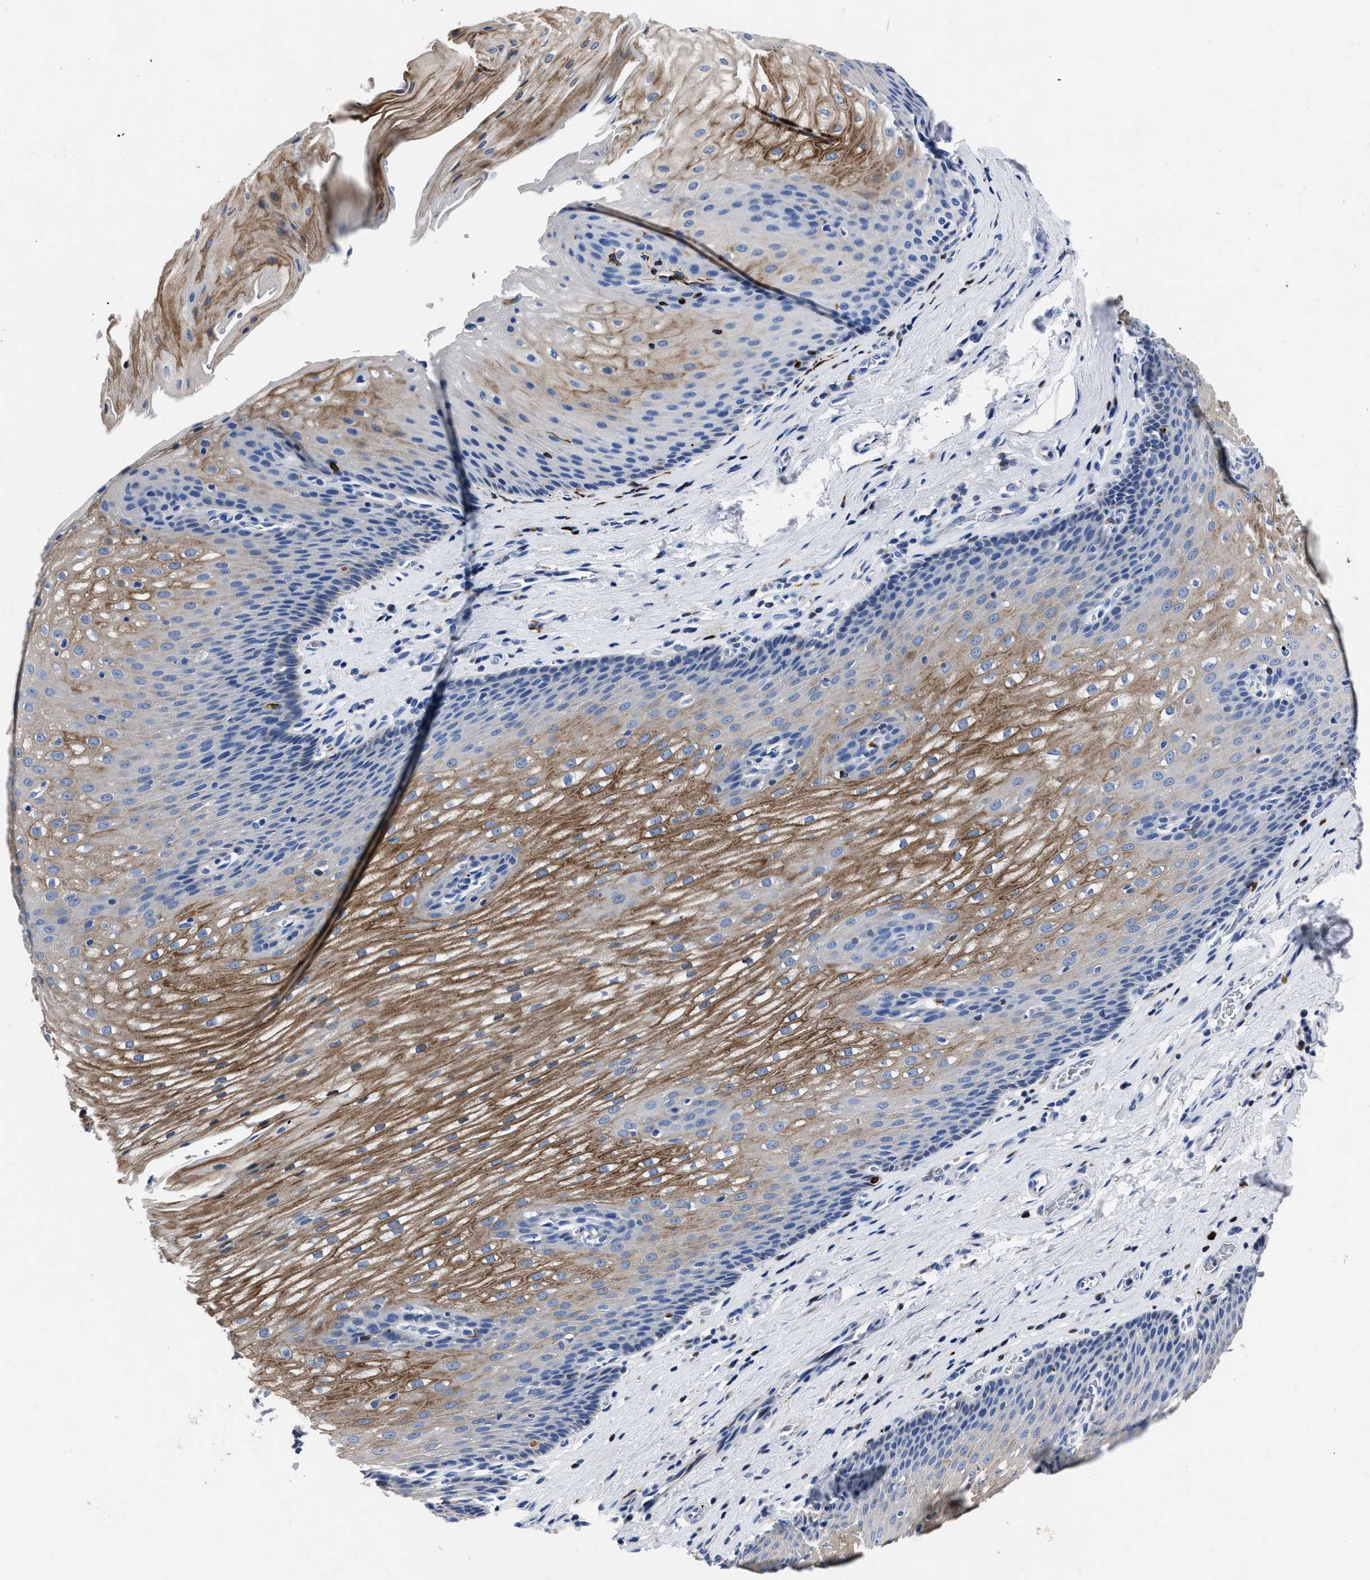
{"staining": {"intensity": "moderate", "quantity": "25%-75%", "location": "cytoplasmic/membranous"}, "tissue": "esophagus", "cell_type": "Squamous epithelial cells", "image_type": "normal", "snomed": [{"axis": "morphology", "description": "Normal tissue, NOS"}, {"axis": "topography", "description": "Esophagus"}], "caption": "A brown stain labels moderate cytoplasmic/membranous staining of a protein in squamous epithelial cells of normal esophagus.", "gene": "OR10G3", "patient": {"sex": "male", "age": 48}}